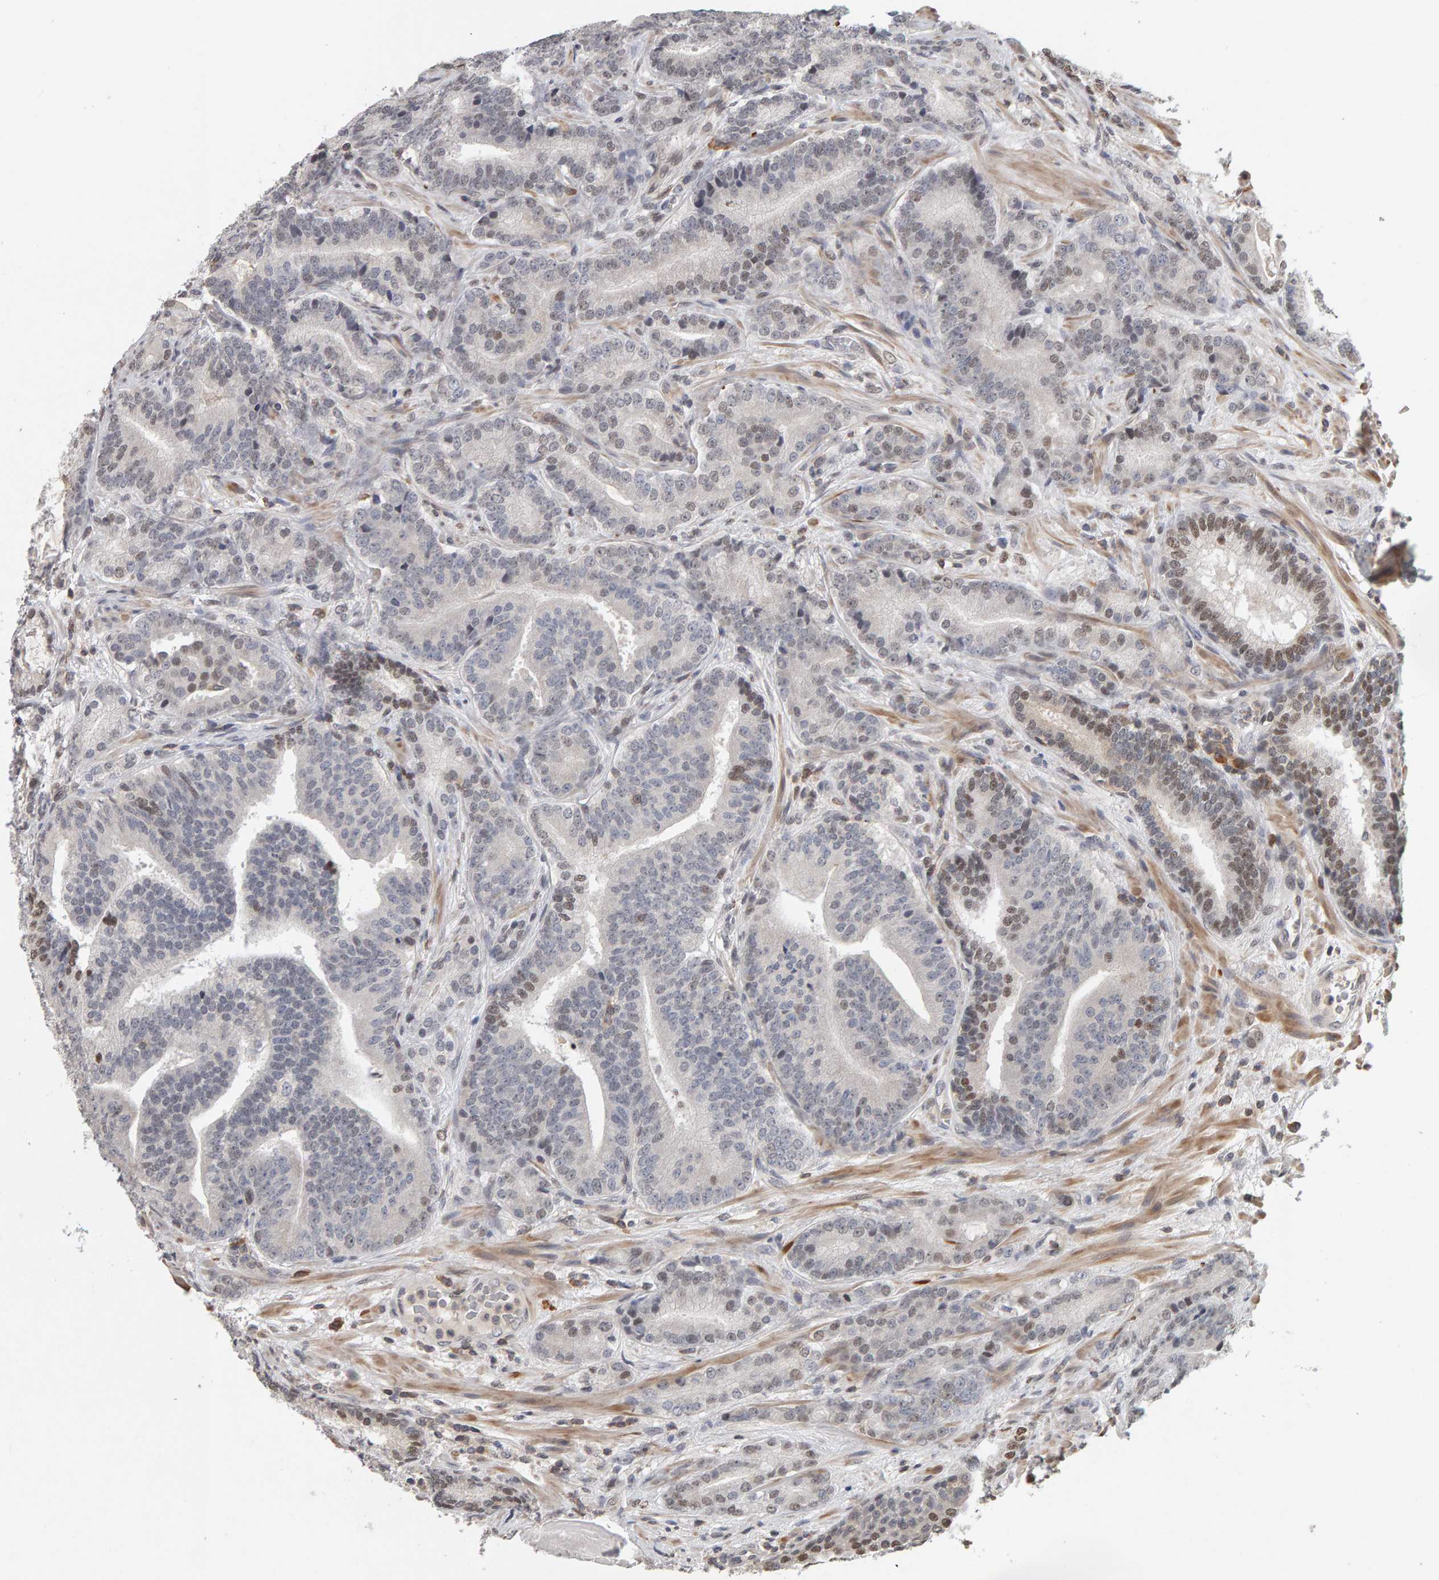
{"staining": {"intensity": "weak", "quantity": "<25%", "location": "nuclear"}, "tissue": "prostate cancer", "cell_type": "Tumor cells", "image_type": "cancer", "snomed": [{"axis": "morphology", "description": "Adenocarcinoma, High grade"}, {"axis": "topography", "description": "Prostate"}], "caption": "High magnification brightfield microscopy of prostate cancer stained with DAB (3,3'-diaminobenzidine) (brown) and counterstained with hematoxylin (blue): tumor cells show no significant expression.", "gene": "TEFM", "patient": {"sex": "male", "age": 55}}